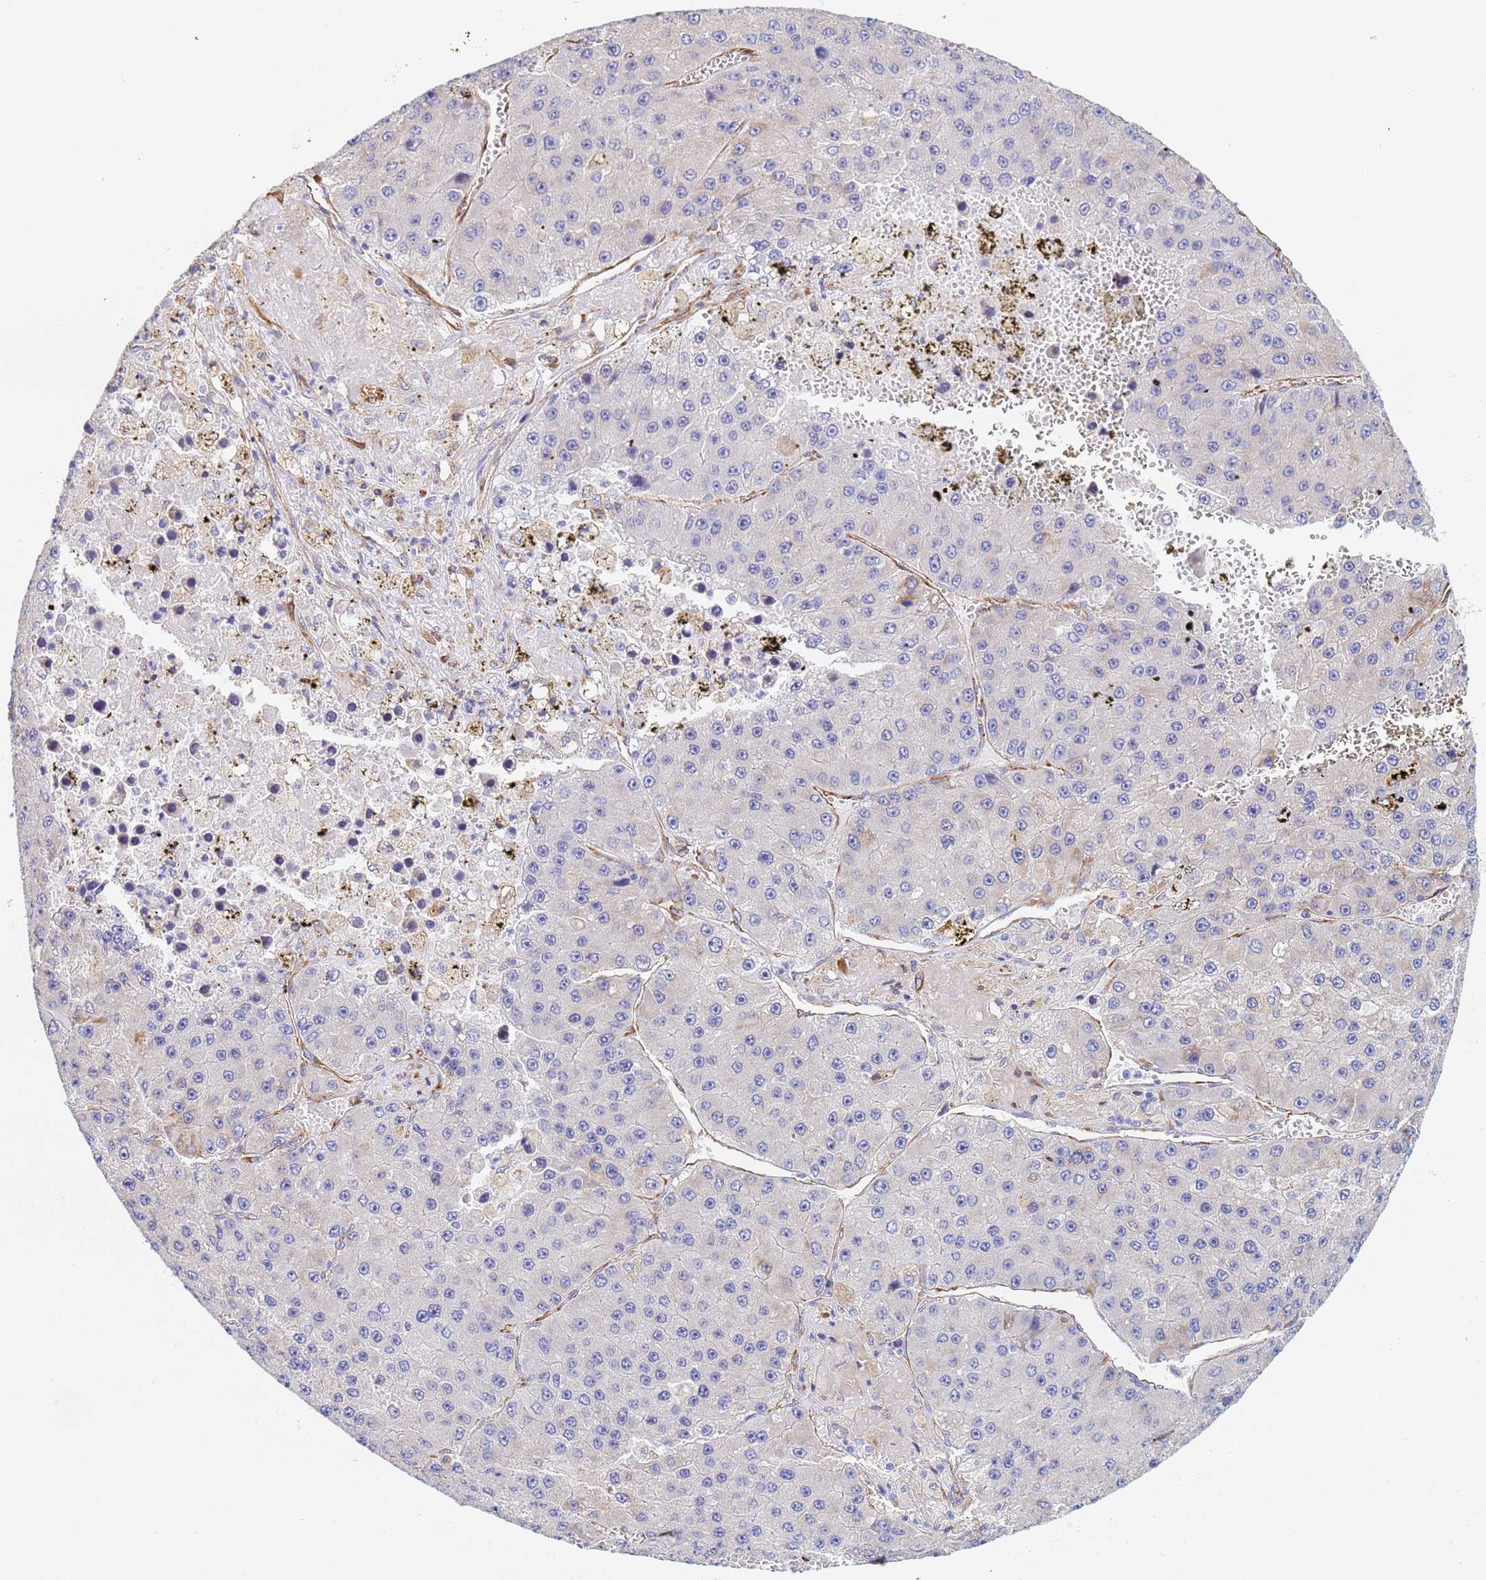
{"staining": {"intensity": "negative", "quantity": "none", "location": "none"}, "tissue": "liver cancer", "cell_type": "Tumor cells", "image_type": "cancer", "snomed": [{"axis": "morphology", "description": "Carcinoma, Hepatocellular, NOS"}, {"axis": "topography", "description": "Liver"}], "caption": "Immunohistochemical staining of liver cancer (hepatocellular carcinoma) displays no significant expression in tumor cells.", "gene": "GDAP2", "patient": {"sex": "female", "age": 73}}